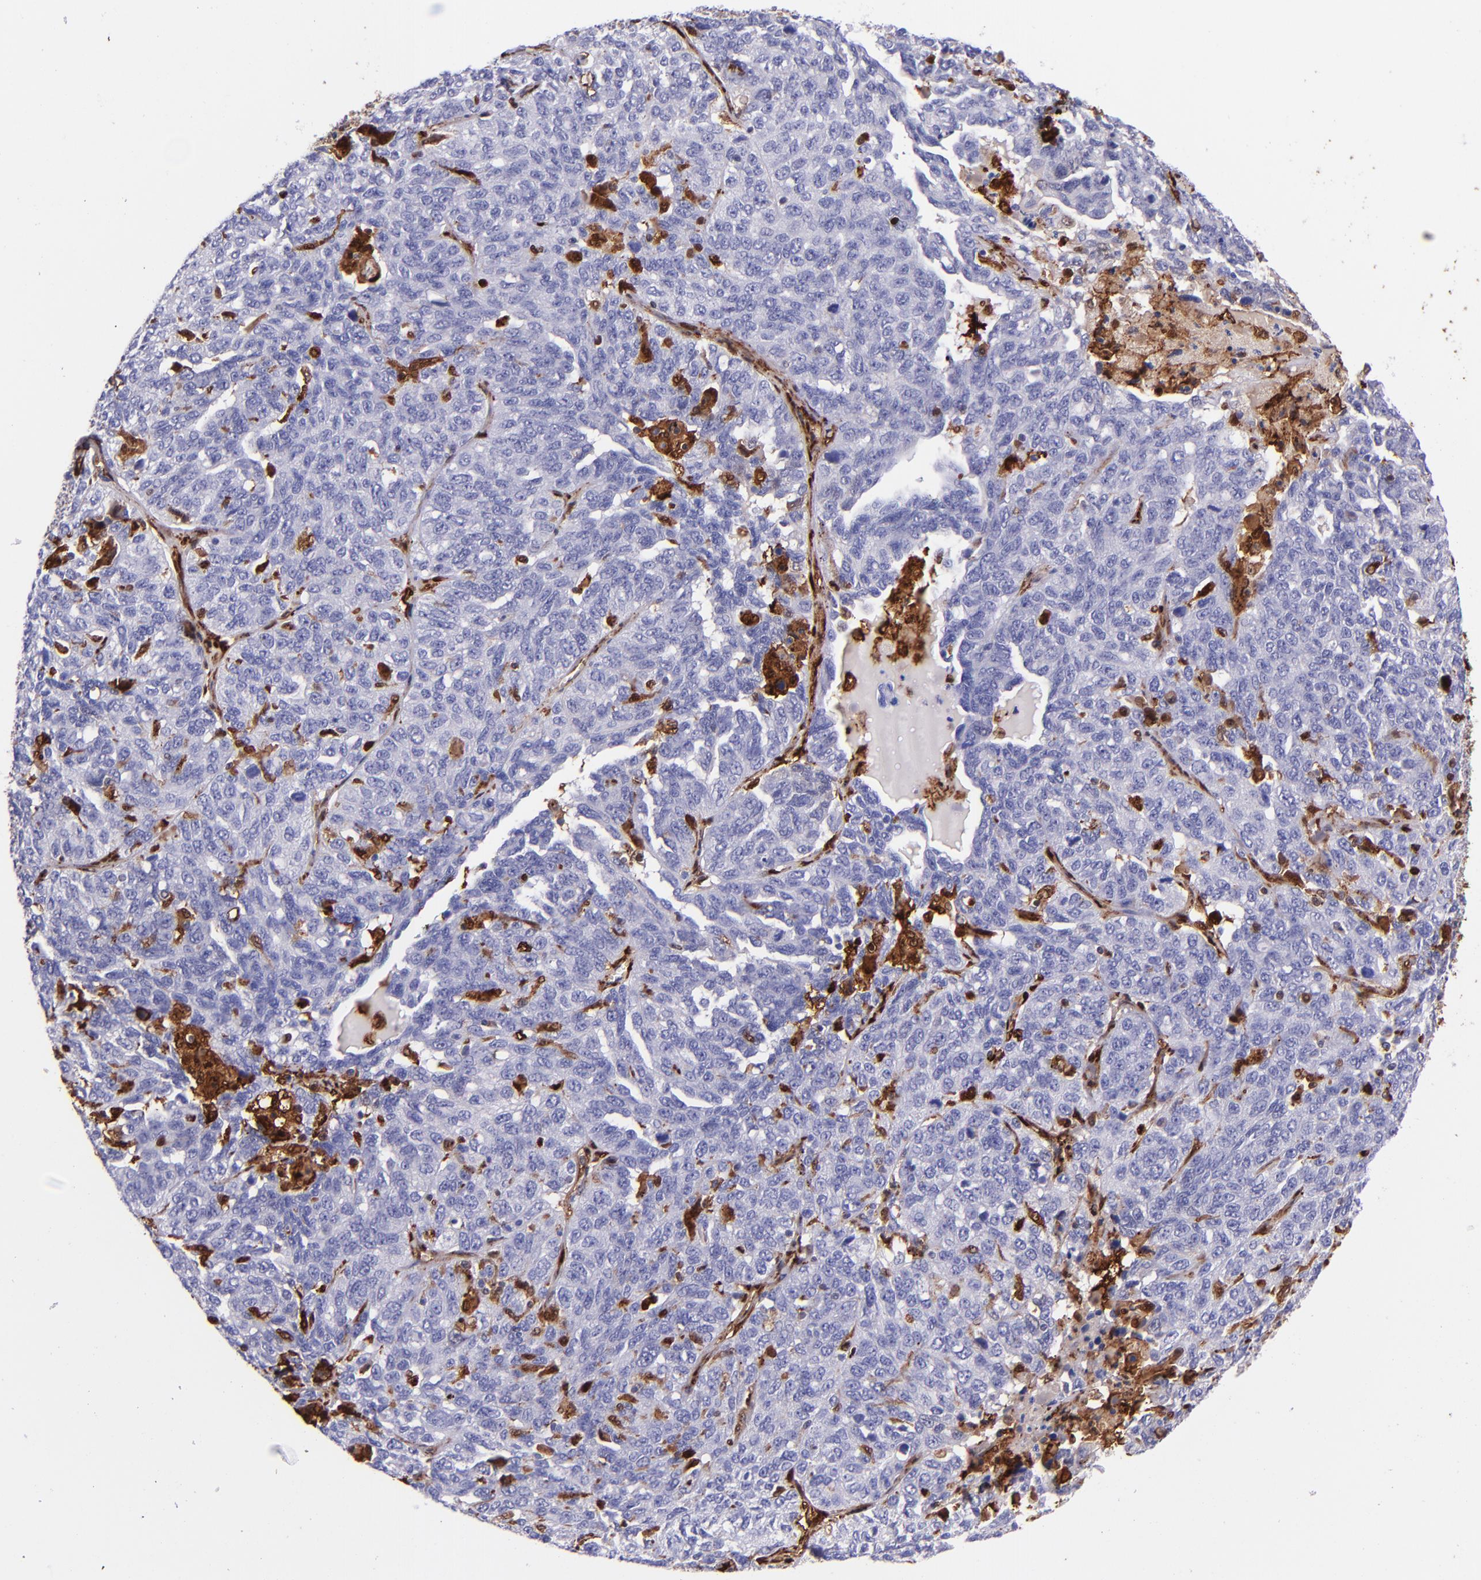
{"staining": {"intensity": "negative", "quantity": "none", "location": "none"}, "tissue": "ovarian cancer", "cell_type": "Tumor cells", "image_type": "cancer", "snomed": [{"axis": "morphology", "description": "Cystadenocarcinoma, serous, NOS"}, {"axis": "topography", "description": "Ovary"}], "caption": "Immunohistochemistry (IHC) photomicrograph of ovarian cancer stained for a protein (brown), which displays no staining in tumor cells. Brightfield microscopy of immunohistochemistry (IHC) stained with DAB (3,3'-diaminobenzidine) (brown) and hematoxylin (blue), captured at high magnification.", "gene": "LGALS1", "patient": {"sex": "female", "age": 71}}